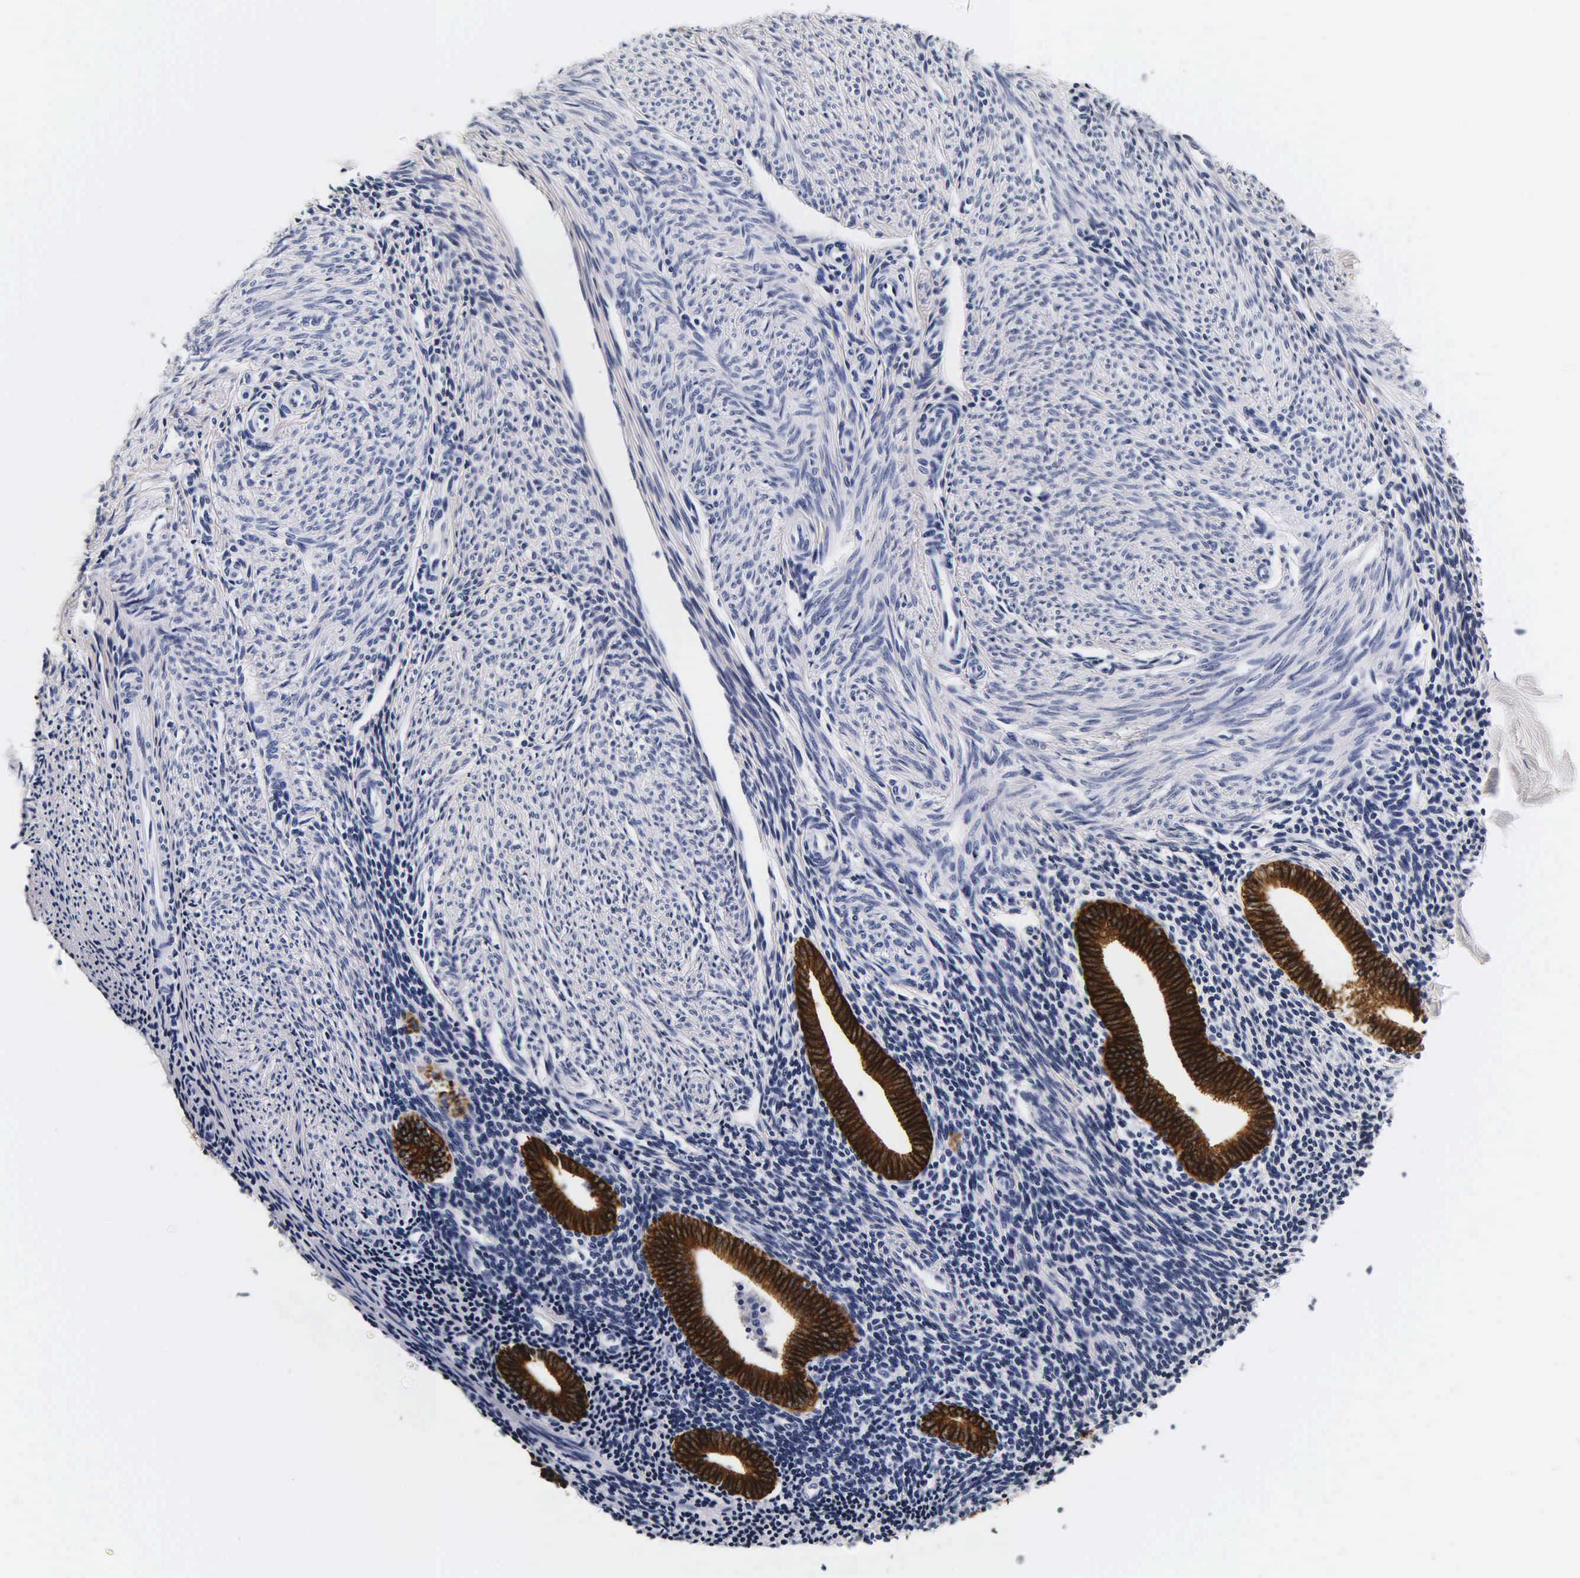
{"staining": {"intensity": "negative", "quantity": "none", "location": "none"}, "tissue": "endometrium", "cell_type": "Cells in endometrial stroma", "image_type": "normal", "snomed": [{"axis": "morphology", "description": "Normal tissue, NOS"}, {"axis": "topography", "description": "Endometrium"}], "caption": "Immunohistochemistry photomicrograph of benign endometrium stained for a protein (brown), which exhibits no positivity in cells in endometrial stroma.", "gene": "KRT18", "patient": {"sex": "female", "age": 52}}